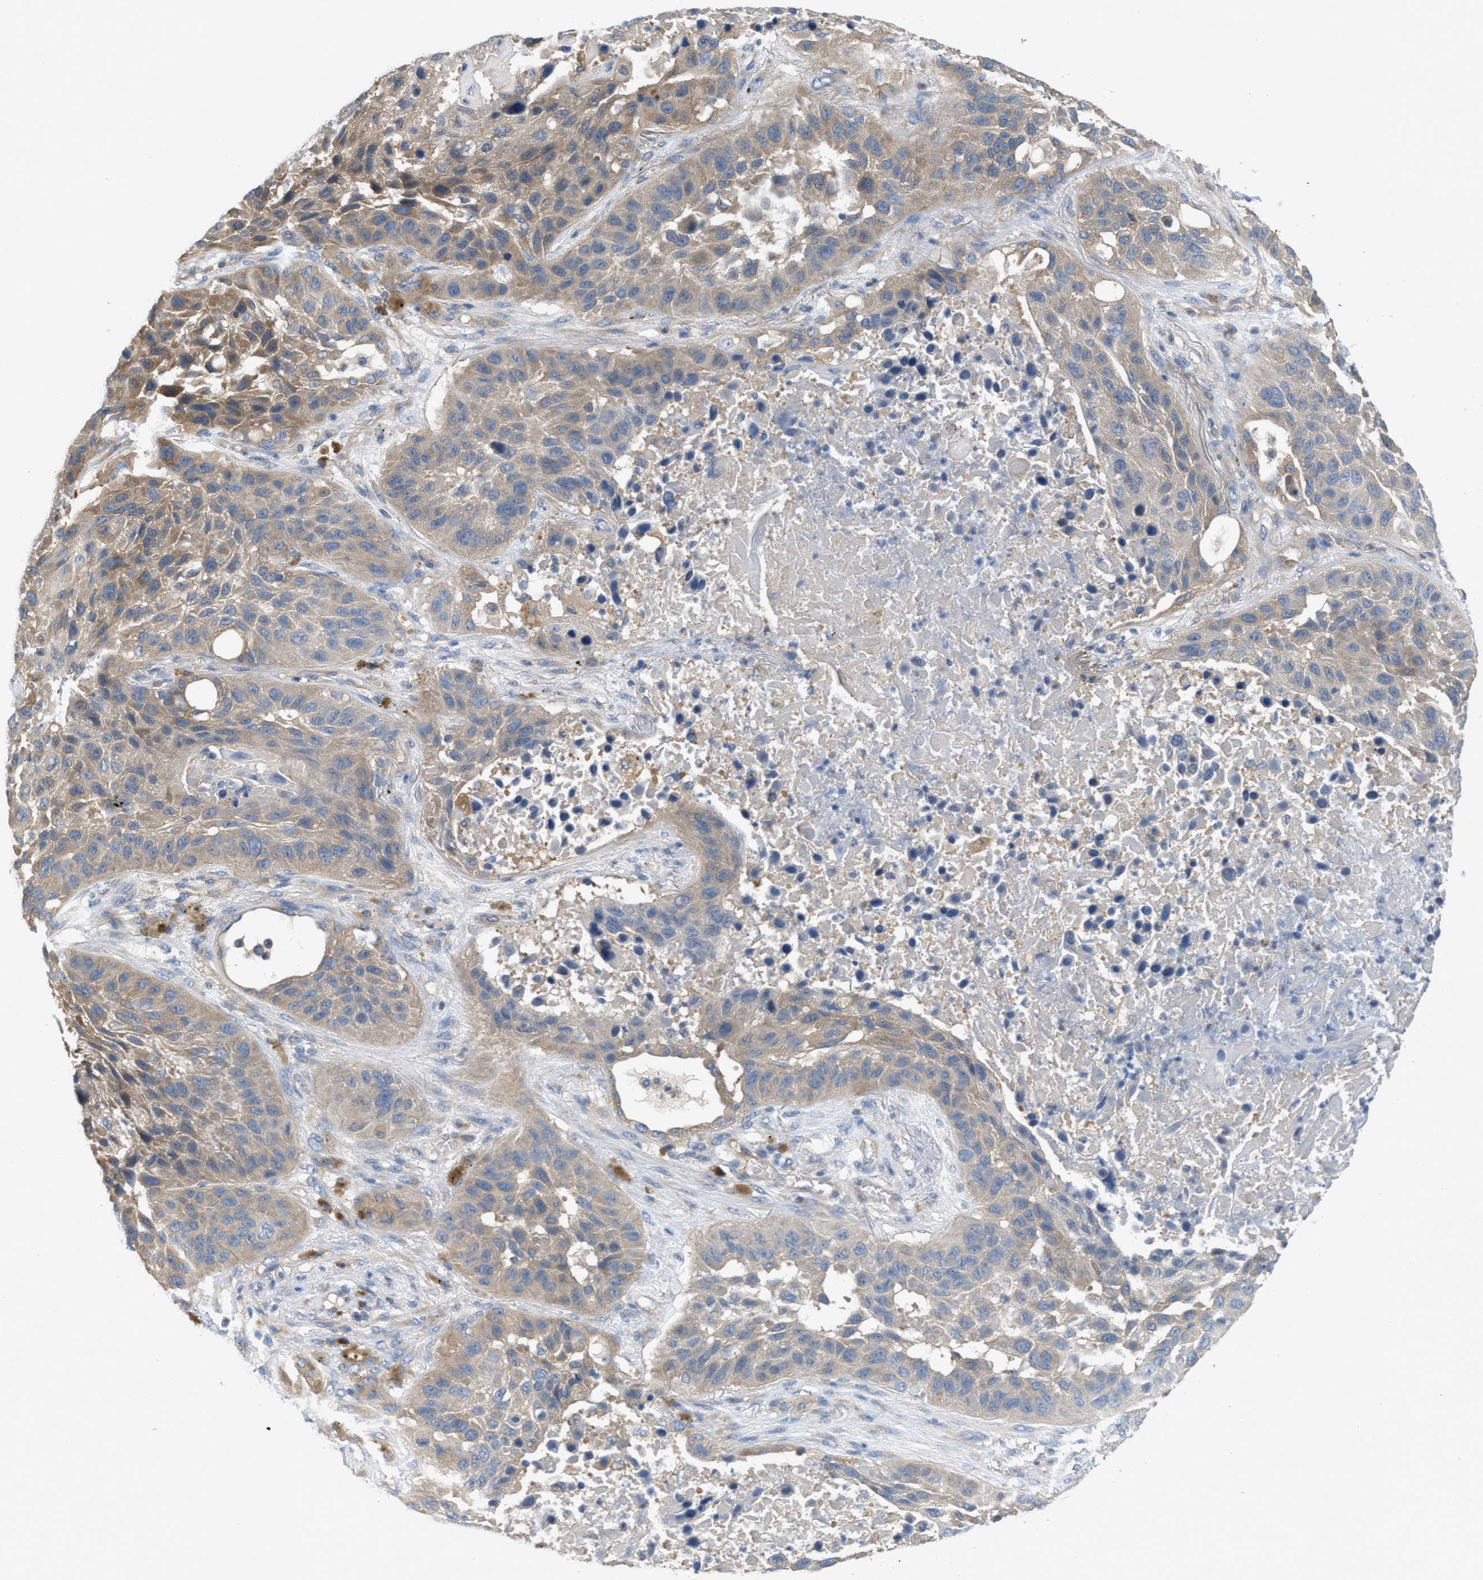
{"staining": {"intensity": "moderate", "quantity": ">75%", "location": "cytoplasmic/membranous"}, "tissue": "lung cancer", "cell_type": "Tumor cells", "image_type": "cancer", "snomed": [{"axis": "morphology", "description": "Squamous cell carcinoma, NOS"}, {"axis": "topography", "description": "Lung"}], "caption": "Lung cancer stained with a brown dye displays moderate cytoplasmic/membranous positive expression in approximately >75% of tumor cells.", "gene": "UBA5", "patient": {"sex": "male", "age": 57}}